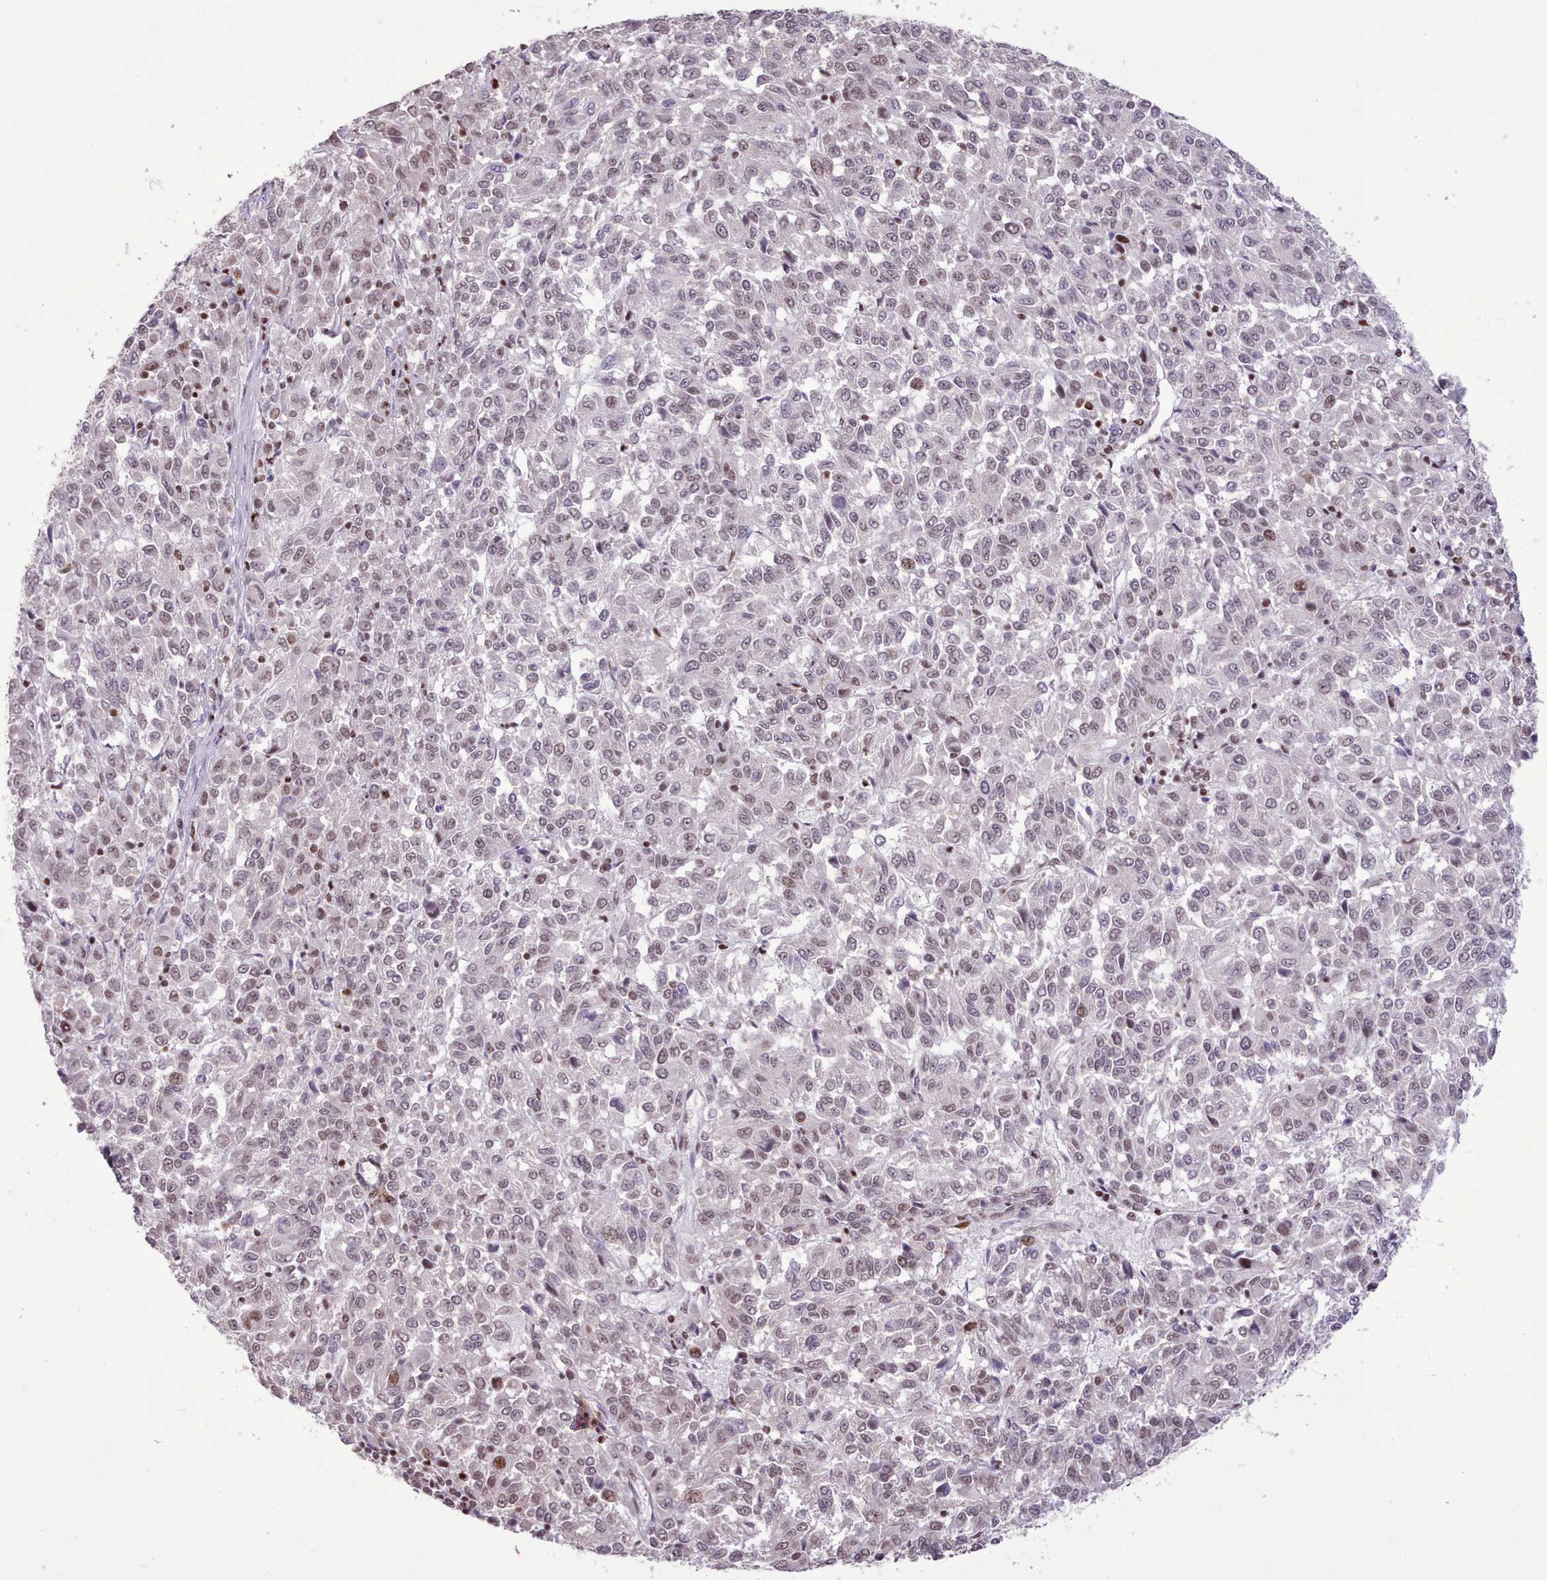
{"staining": {"intensity": "moderate", "quantity": "<25%", "location": "nuclear"}, "tissue": "melanoma", "cell_type": "Tumor cells", "image_type": "cancer", "snomed": [{"axis": "morphology", "description": "Malignant melanoma, Metastatic site"}, {"axis": "topography", "description": "Lung"}], "caption": "DAB (3,3'-diaminobenzidine) immunohistochemical staining of malignant melanoma (metastatic site) shows moderate nuclear protein expression in approximately <25% of tumor cells.", "gene": "TAF15", "patient": {"sex": "male", "age": 64}}